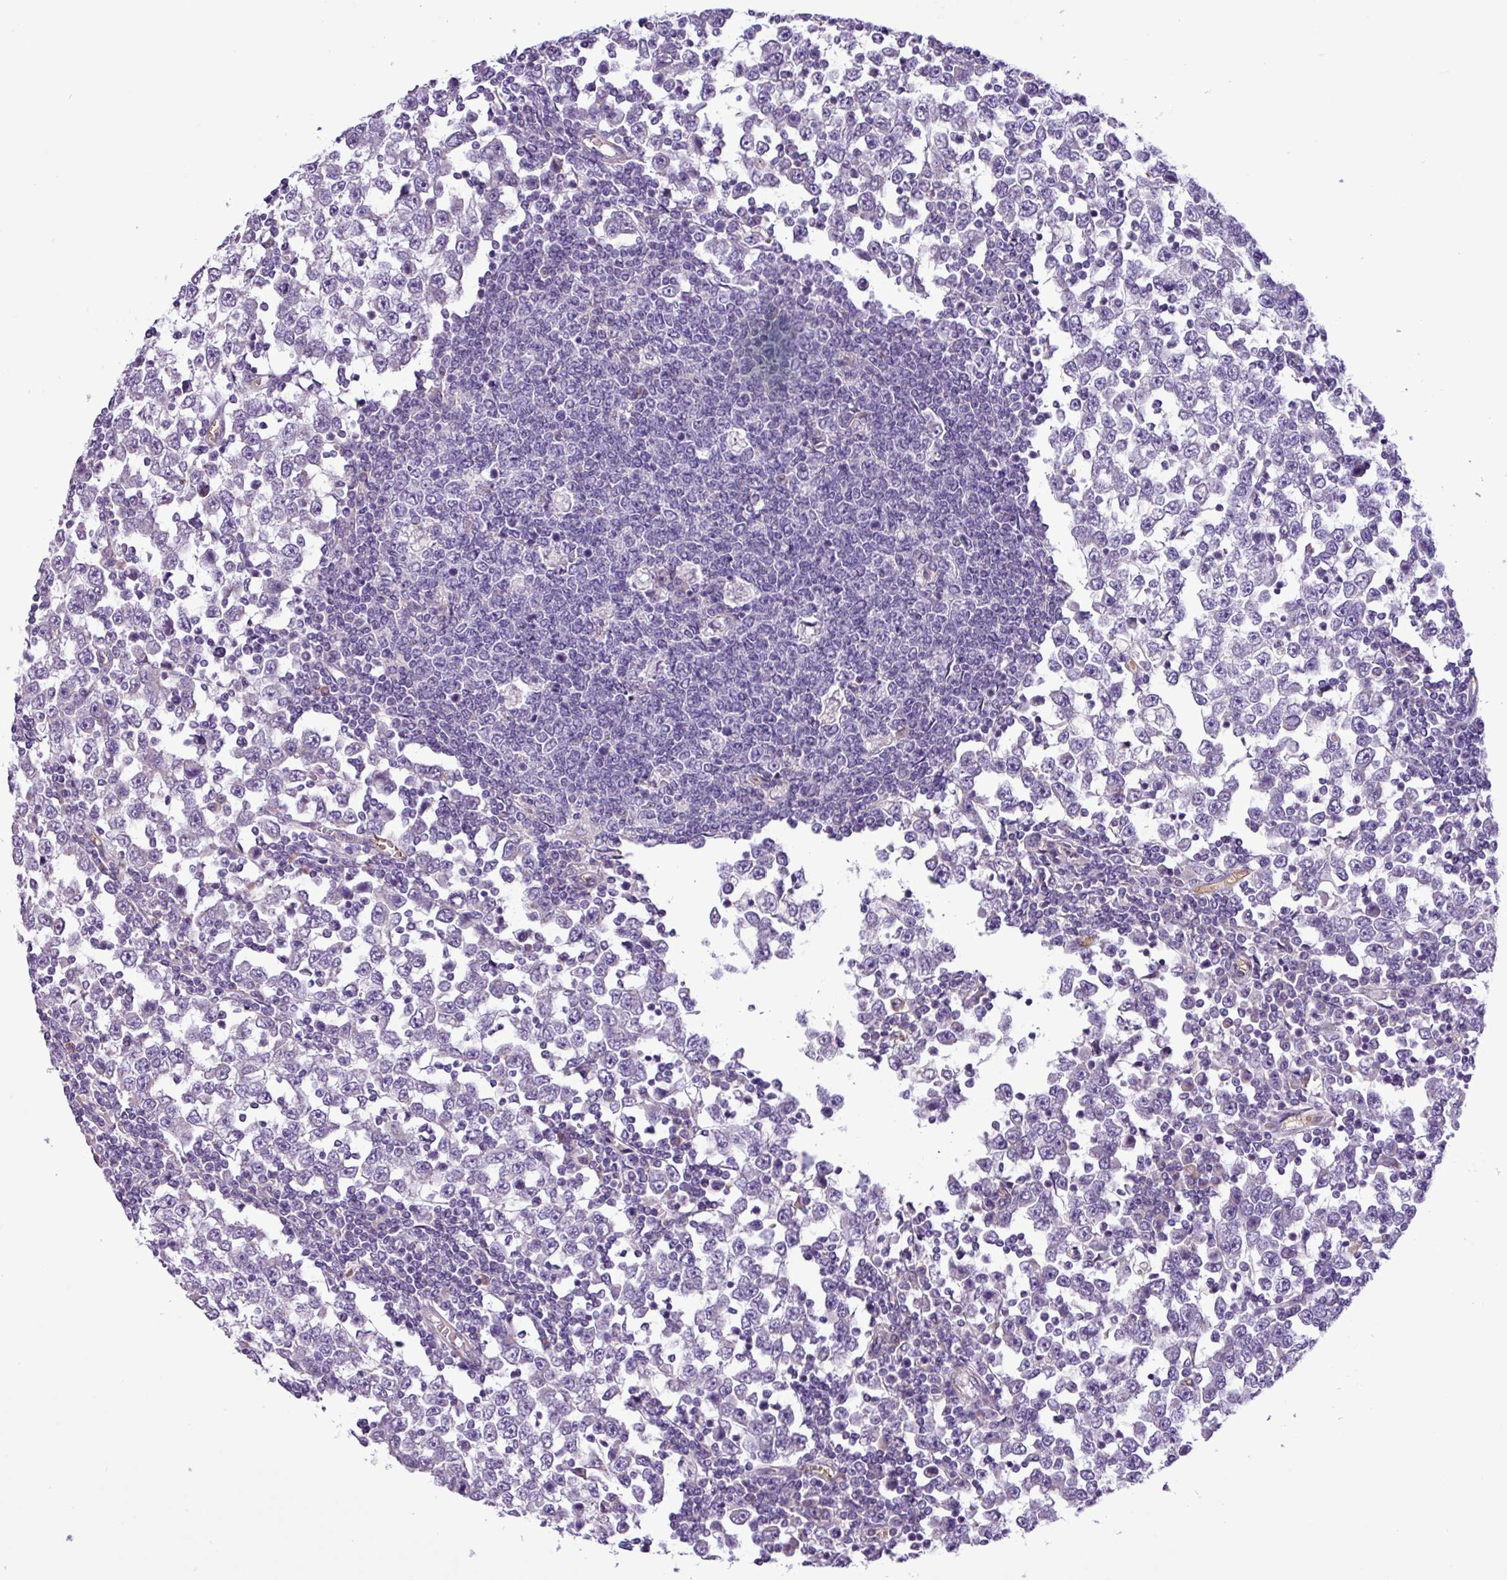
{"staining": {"intensity": "negative", "quantity": "none", "location": "none"}, "tissue": "testis cancer", "cell_type": "Tumor cells", "image_type": "cancer", "snomed": [{"axis": "morphology", "description": "Seminoma, NOS"}, {"axis": "topography", "description": "Testis"}], "caption": "A histopathology image of human testis seminoma is negative for staining in tumor cells.", "gene": "C11orf91", "patient": {"sex": "male", "age": 65}}